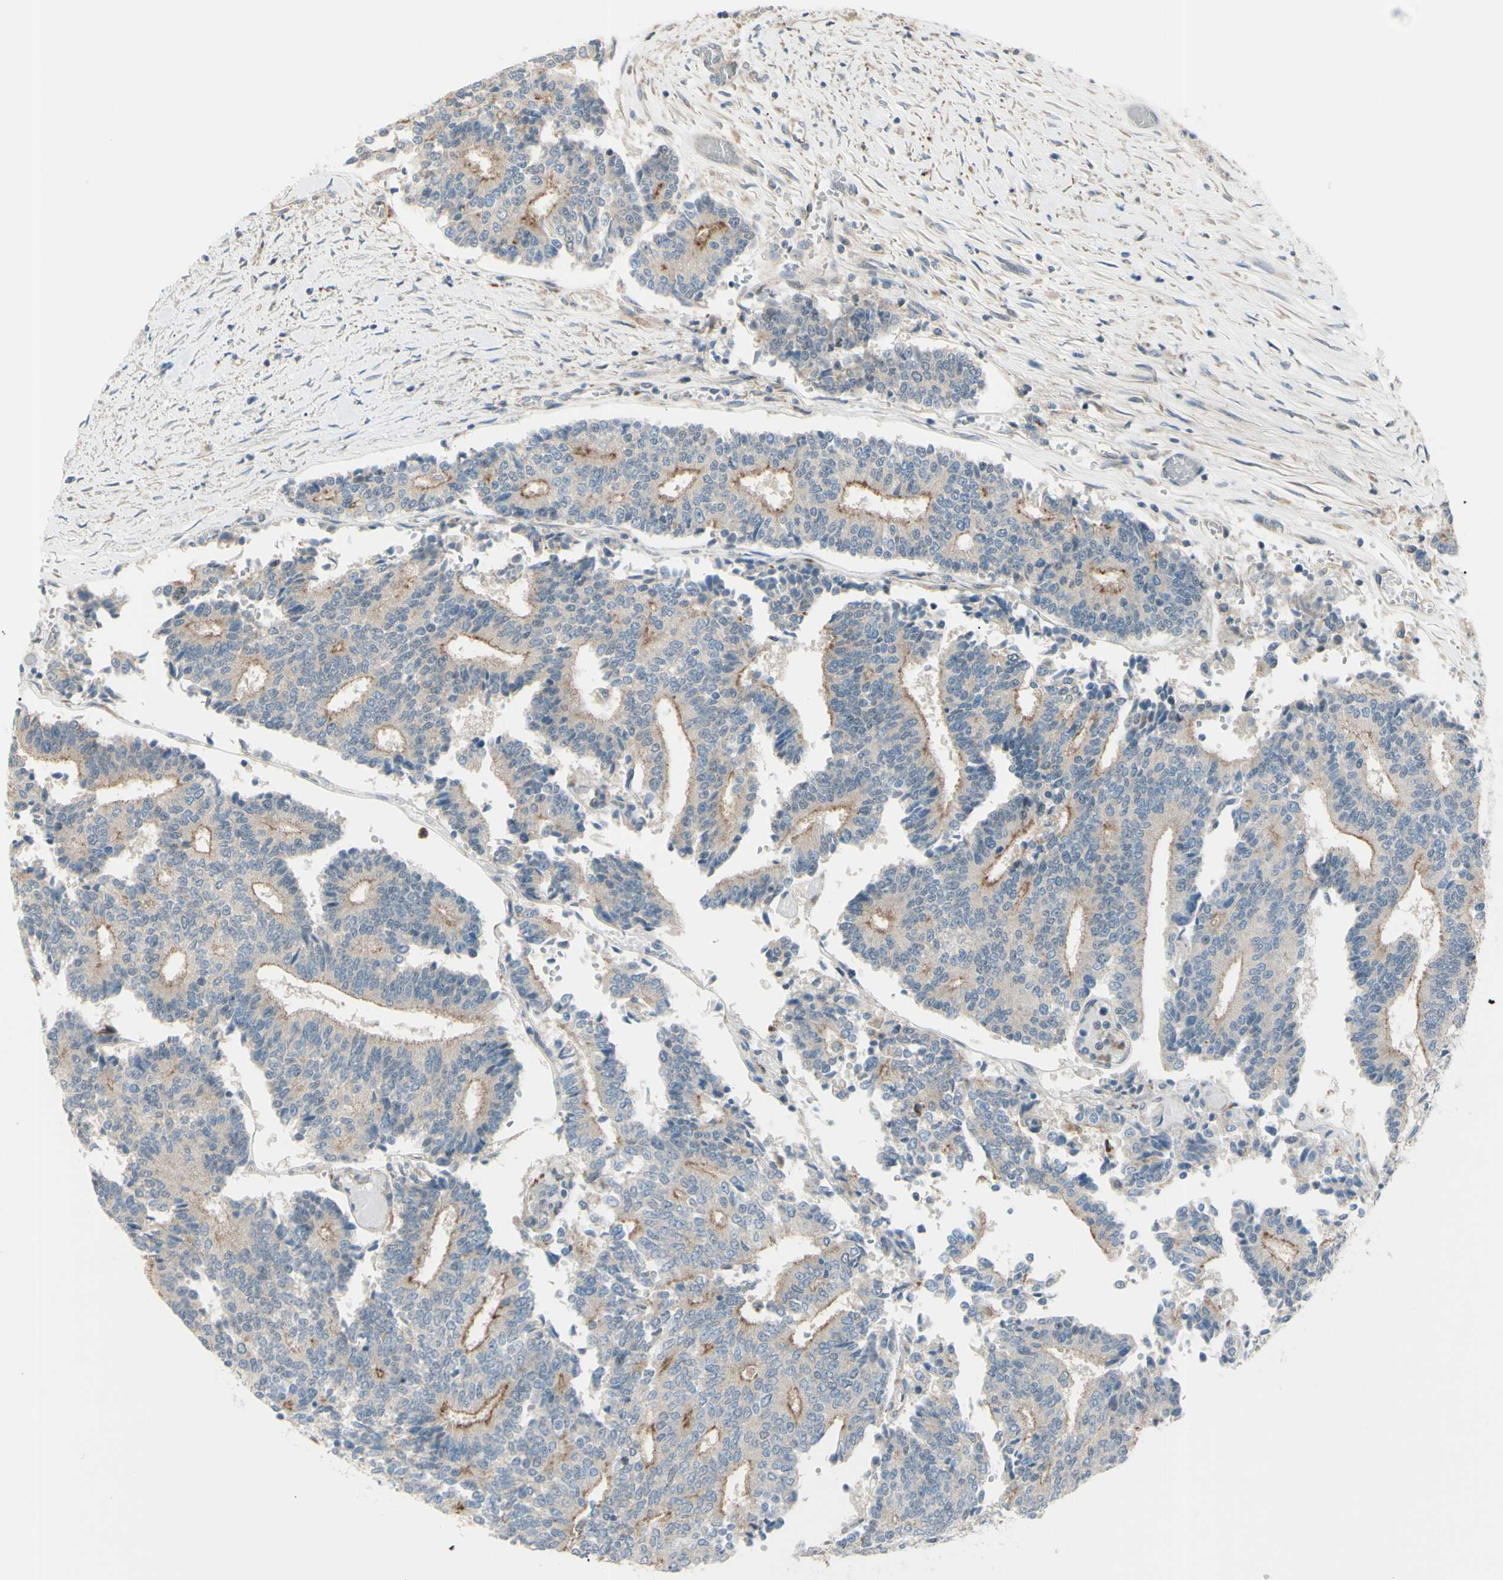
{"staining": {"intensity": "weak", "quantity": ">75%", "location": "cytoplasmic/membranous"}, "tissue": "prostate cancer", "cell_type": "Tumor cells", "image_type": "cancer", "snomed": [{"axis": "morphology", "description": "Normal tissue, NOS"}, {"axis": "morphology", "description": "Adenocarcinoma, High grade"}, {"axis": "topography", "description": "Prostate"}, {"axis": "topography", "description": "Seminal veicle"}], "caption": "Tumor cells reveal low levels of weak cytoplasmic/membranous staining in approximately >75% of cells in human prostate cancer. Ihc stains the protein of interest in brown and the nuclei are stained blue.", "gene": "LMTK2", "patient": {"sex": "male", "age": 55}}